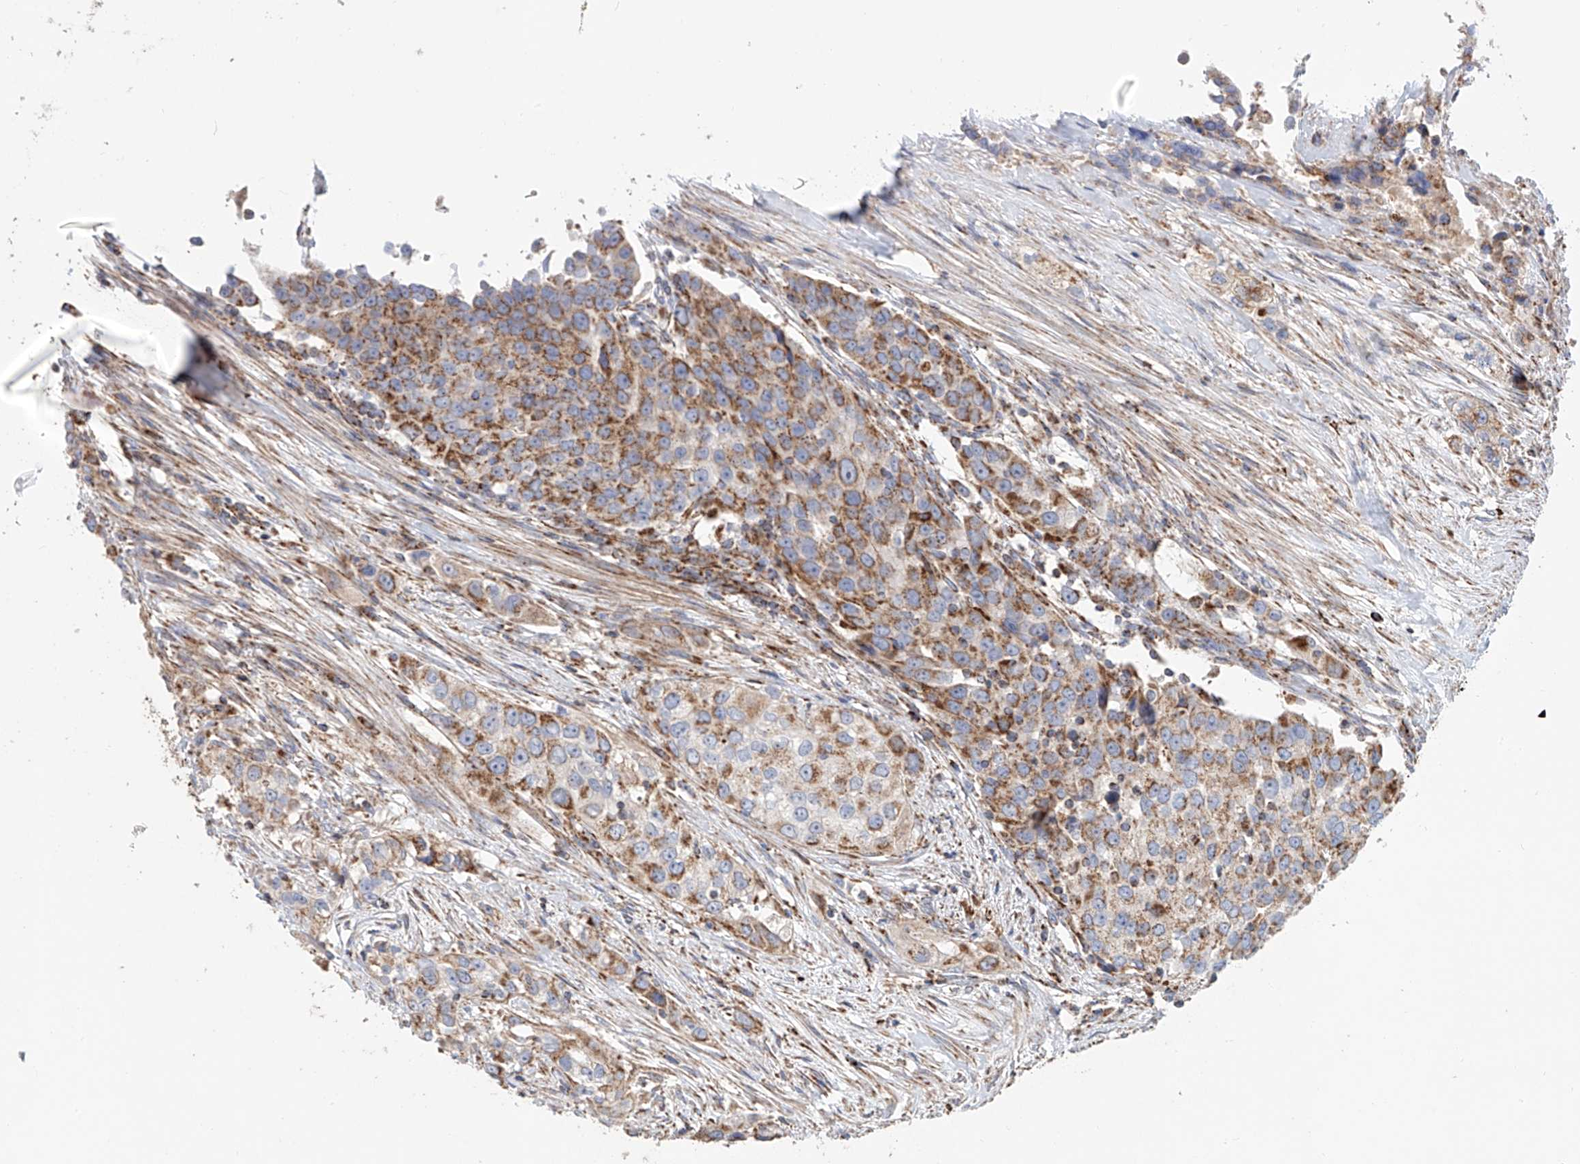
{"staining": {"intensity": "moderate", "quantity": ">75%", "location": "cytoplasmic/membranous"}, "tissue": "urothelial cancer", "cell_type": "Tumor cells", "image_type": "cancer", "snomed": [{"axis": "morphology", "description": "Urothelial carcinoma, High grade"}, {"axis": "topography", "description": "Urinary bladder"}], "caption": "Tumor cells show medium levels of moderate cytoplasmic/membranous staining in approximately >75% of cells in human urothelial cancer. (DAB = brown stain, brightfield microscopy at high magnification).", "gene": "MCL1", "patient": {"sex": "female", "age": 80}}